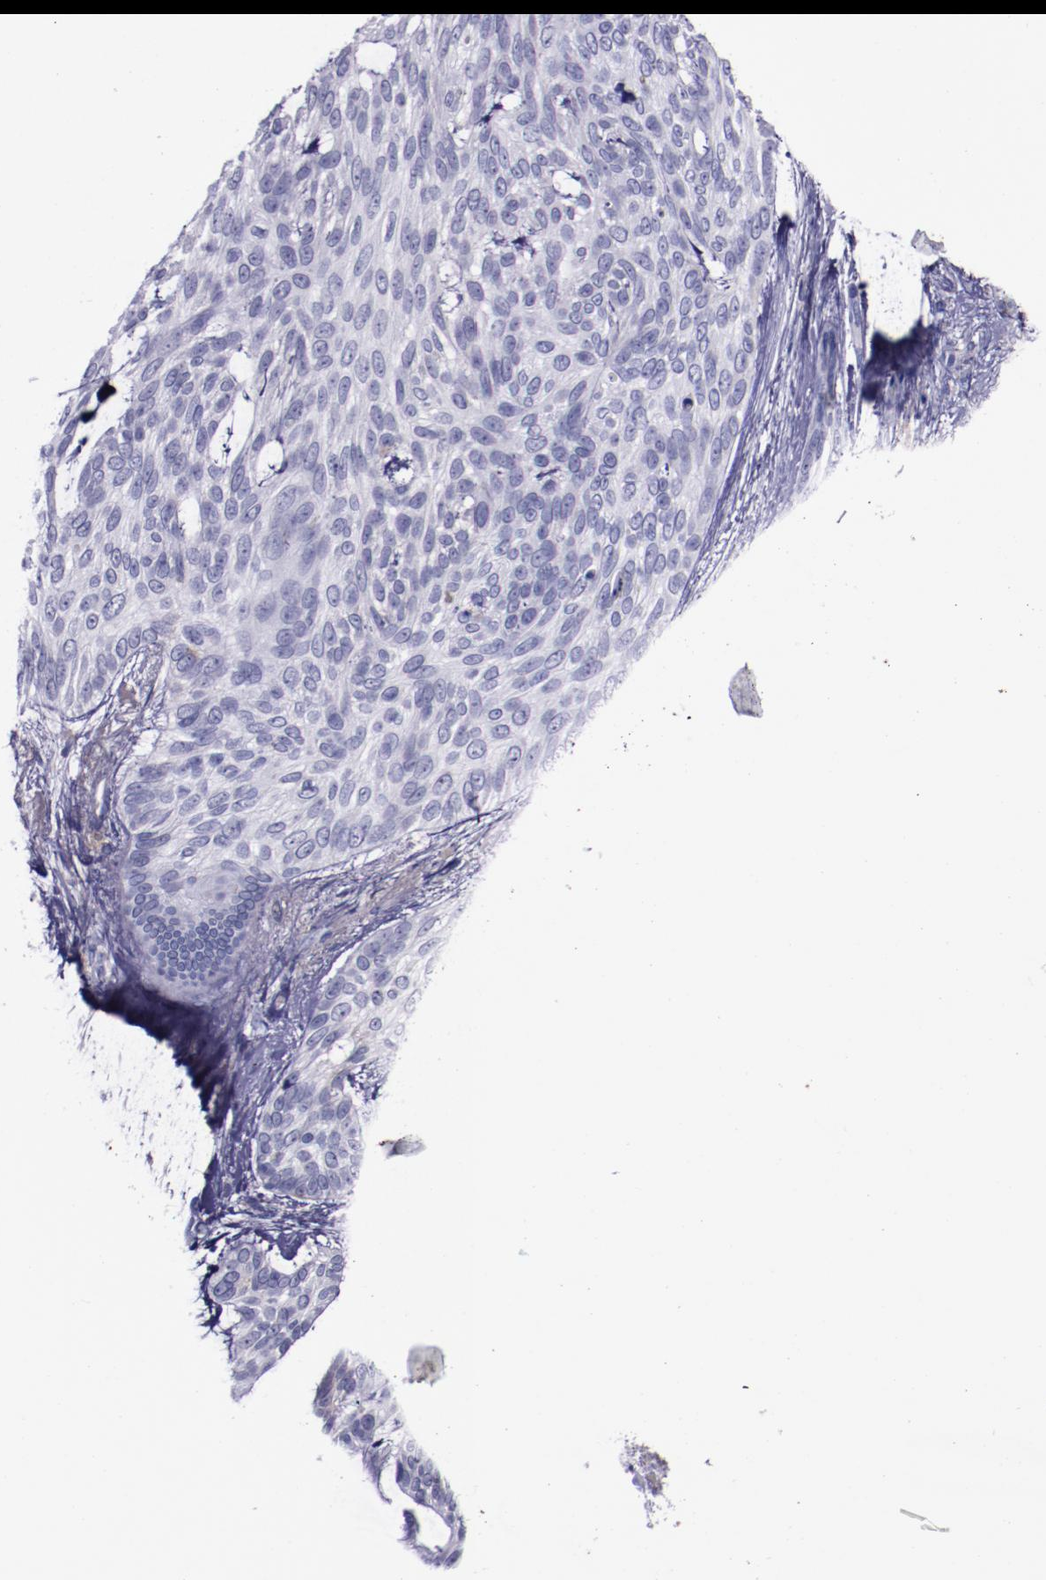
{"staining": {"intensity": "negative", "quantity": "none", "location": "none"}, "tissue": "skin cancer", "cell_type": "Tumor cells", "image_type": "cancer", "snomed": [{"axis": "morphology", "description": "Normal tissue, NOS"}, {"axis": "morphology", "description": "Basal cell carcinoma"}, {"axis": "topography", "description": "Skin"}], "caption": "Photomicrograph shows no protein expression in tumor cells of skin cancer (basal cell carcinoma) tissue.", "gene": "APOH", "patient": {"sex": "female", "age": 71}}